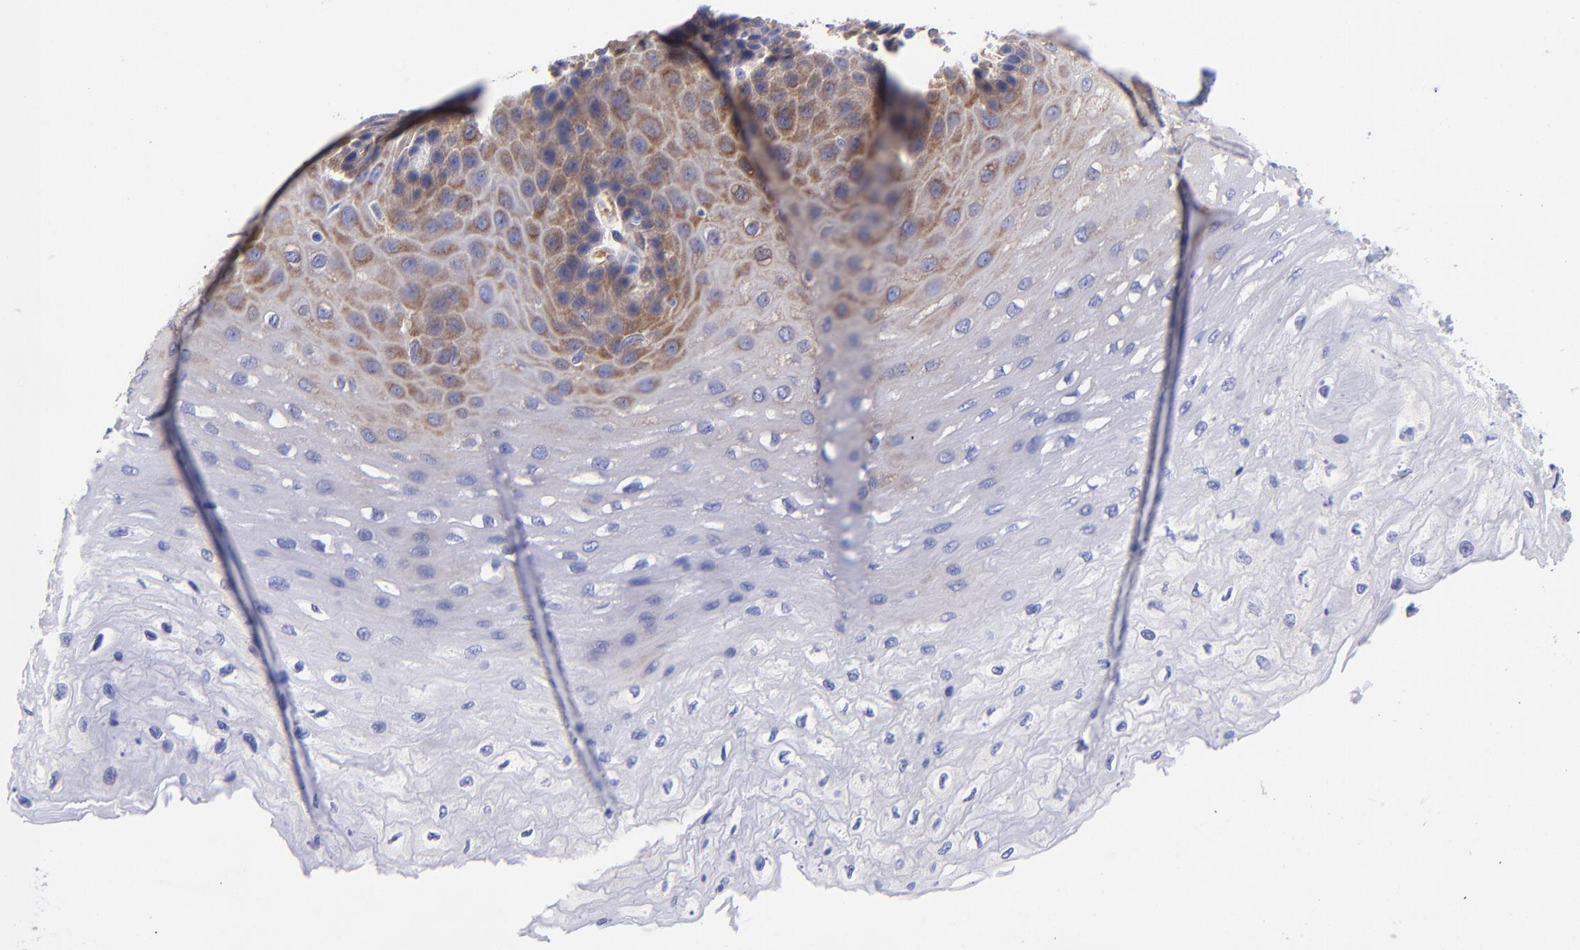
{"staining": {"intensity": "moderate", "quantity": "<25%", "location": "cytoplasmic/membranous"}, "tissue": "esophagus", "cell_type": "Squamous epithelial cells", "image_type": "normal", "snomed": [{"axis": "morphology", "description": "Normal tissue, NOS"}, {"axis": "topography", "description": "Esophagus"}], "caption": "Benign esophagus was stained to show a protein in brown. There is low levels of moderate cytoplasmic/membranous staining in about <25% of squamous epithelial cells. Ihc stains the protein of interest in brown and the nuclei are stained blue.", "gene": "PPFIBP1", "patient": {"sex": "female", "age": 72}}